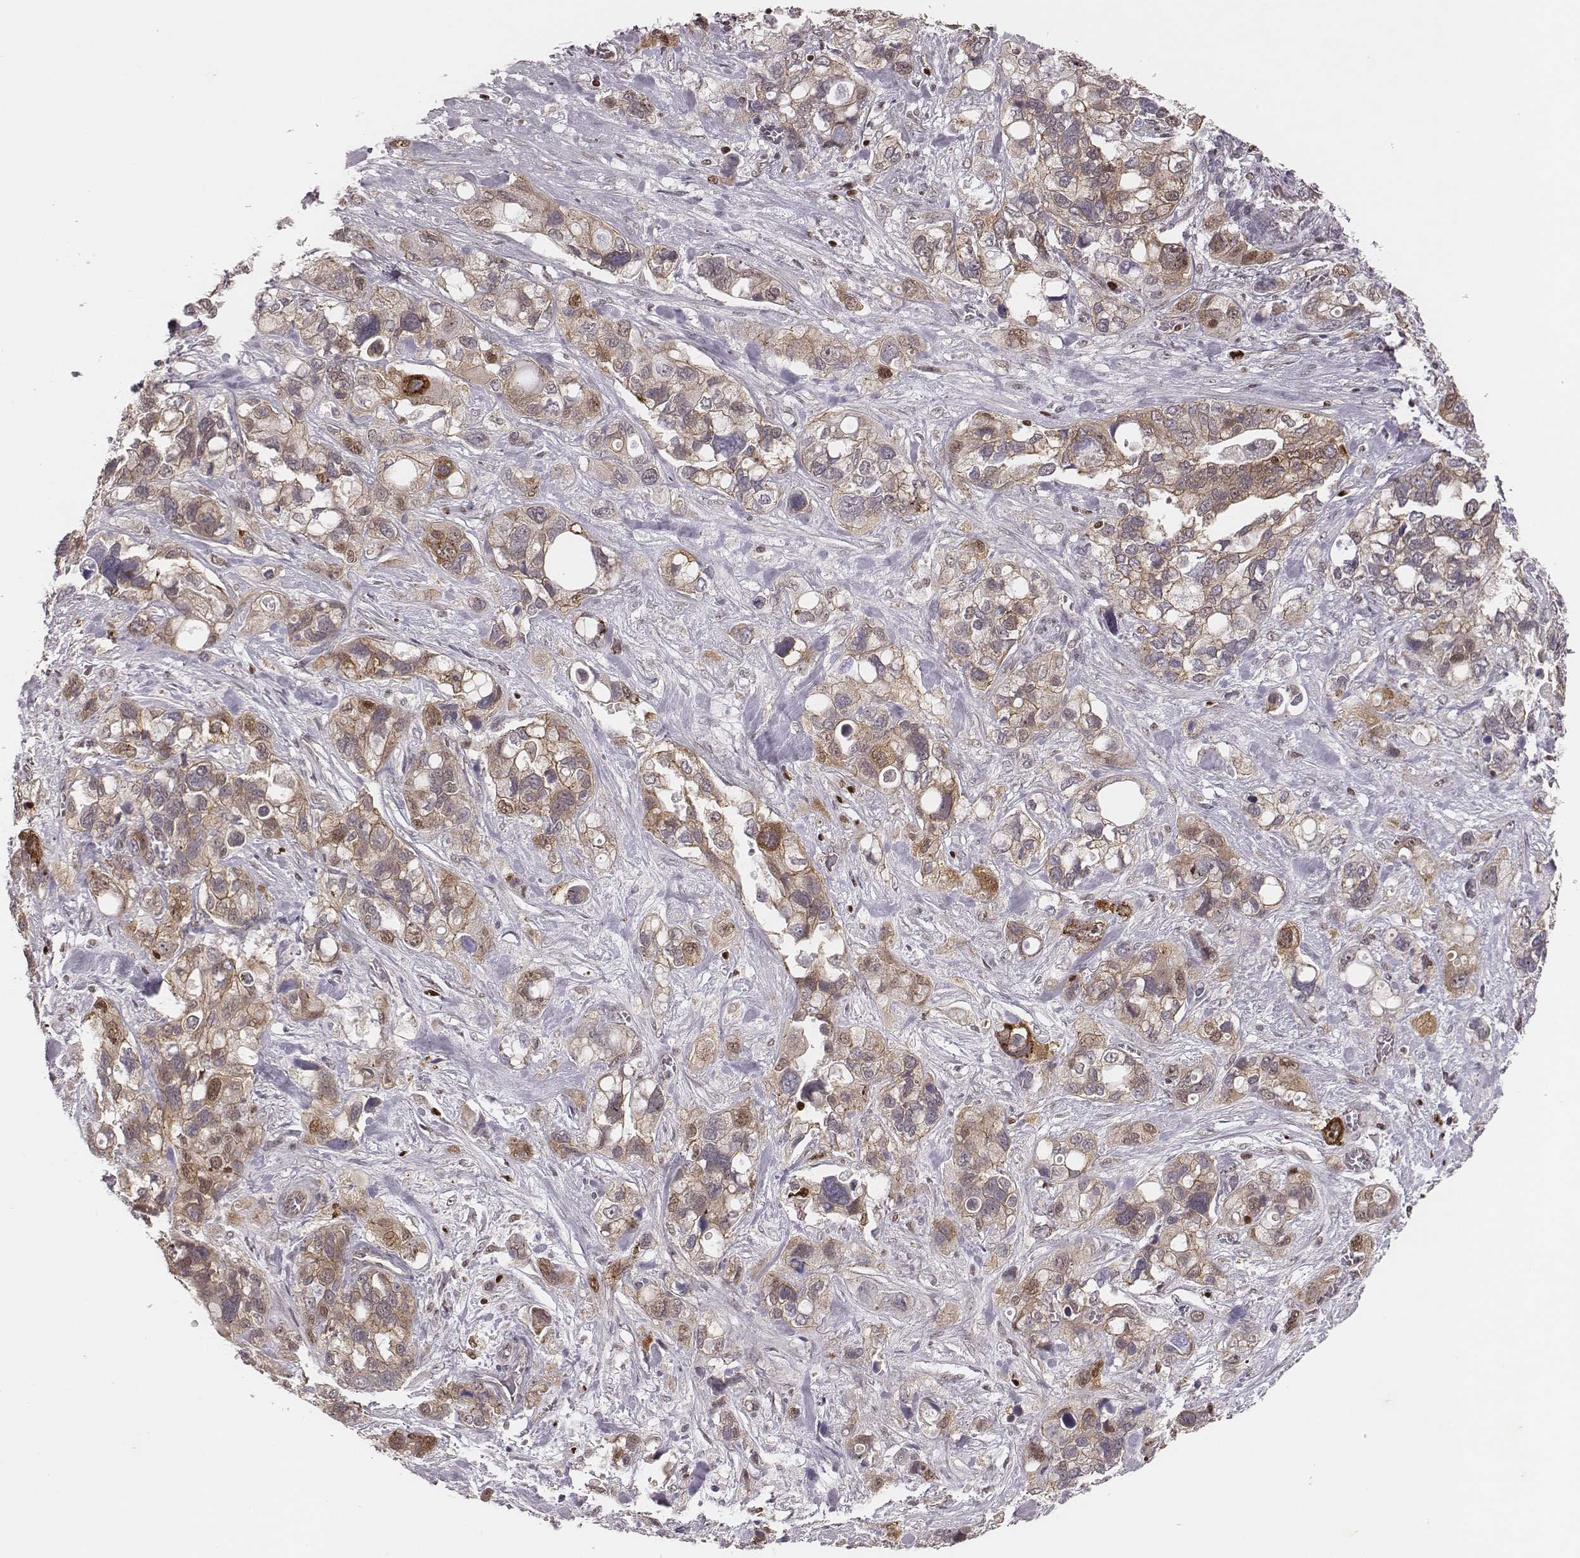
{"staining": {"intensity": "weak", "quantity": ">75%", "location": "cytoplasmic/membranous"}, "tissue": "stomach cancer", "cell_type": "Tumor cells", "image_type": "cancer", "snomed": [{"axis": "morphology", "description": "Adenocarcinoma, NOS"}, {"axis": "topography", "description": "Stomach, upper"}], "caption": "Weak cytoplasmic/membranous positivity is present in approximately >75% of tumor cells in stomach cancer (adenocarcinoma).", "gene": "WDR59", "patient": {"sex": "female", "age": 81}}